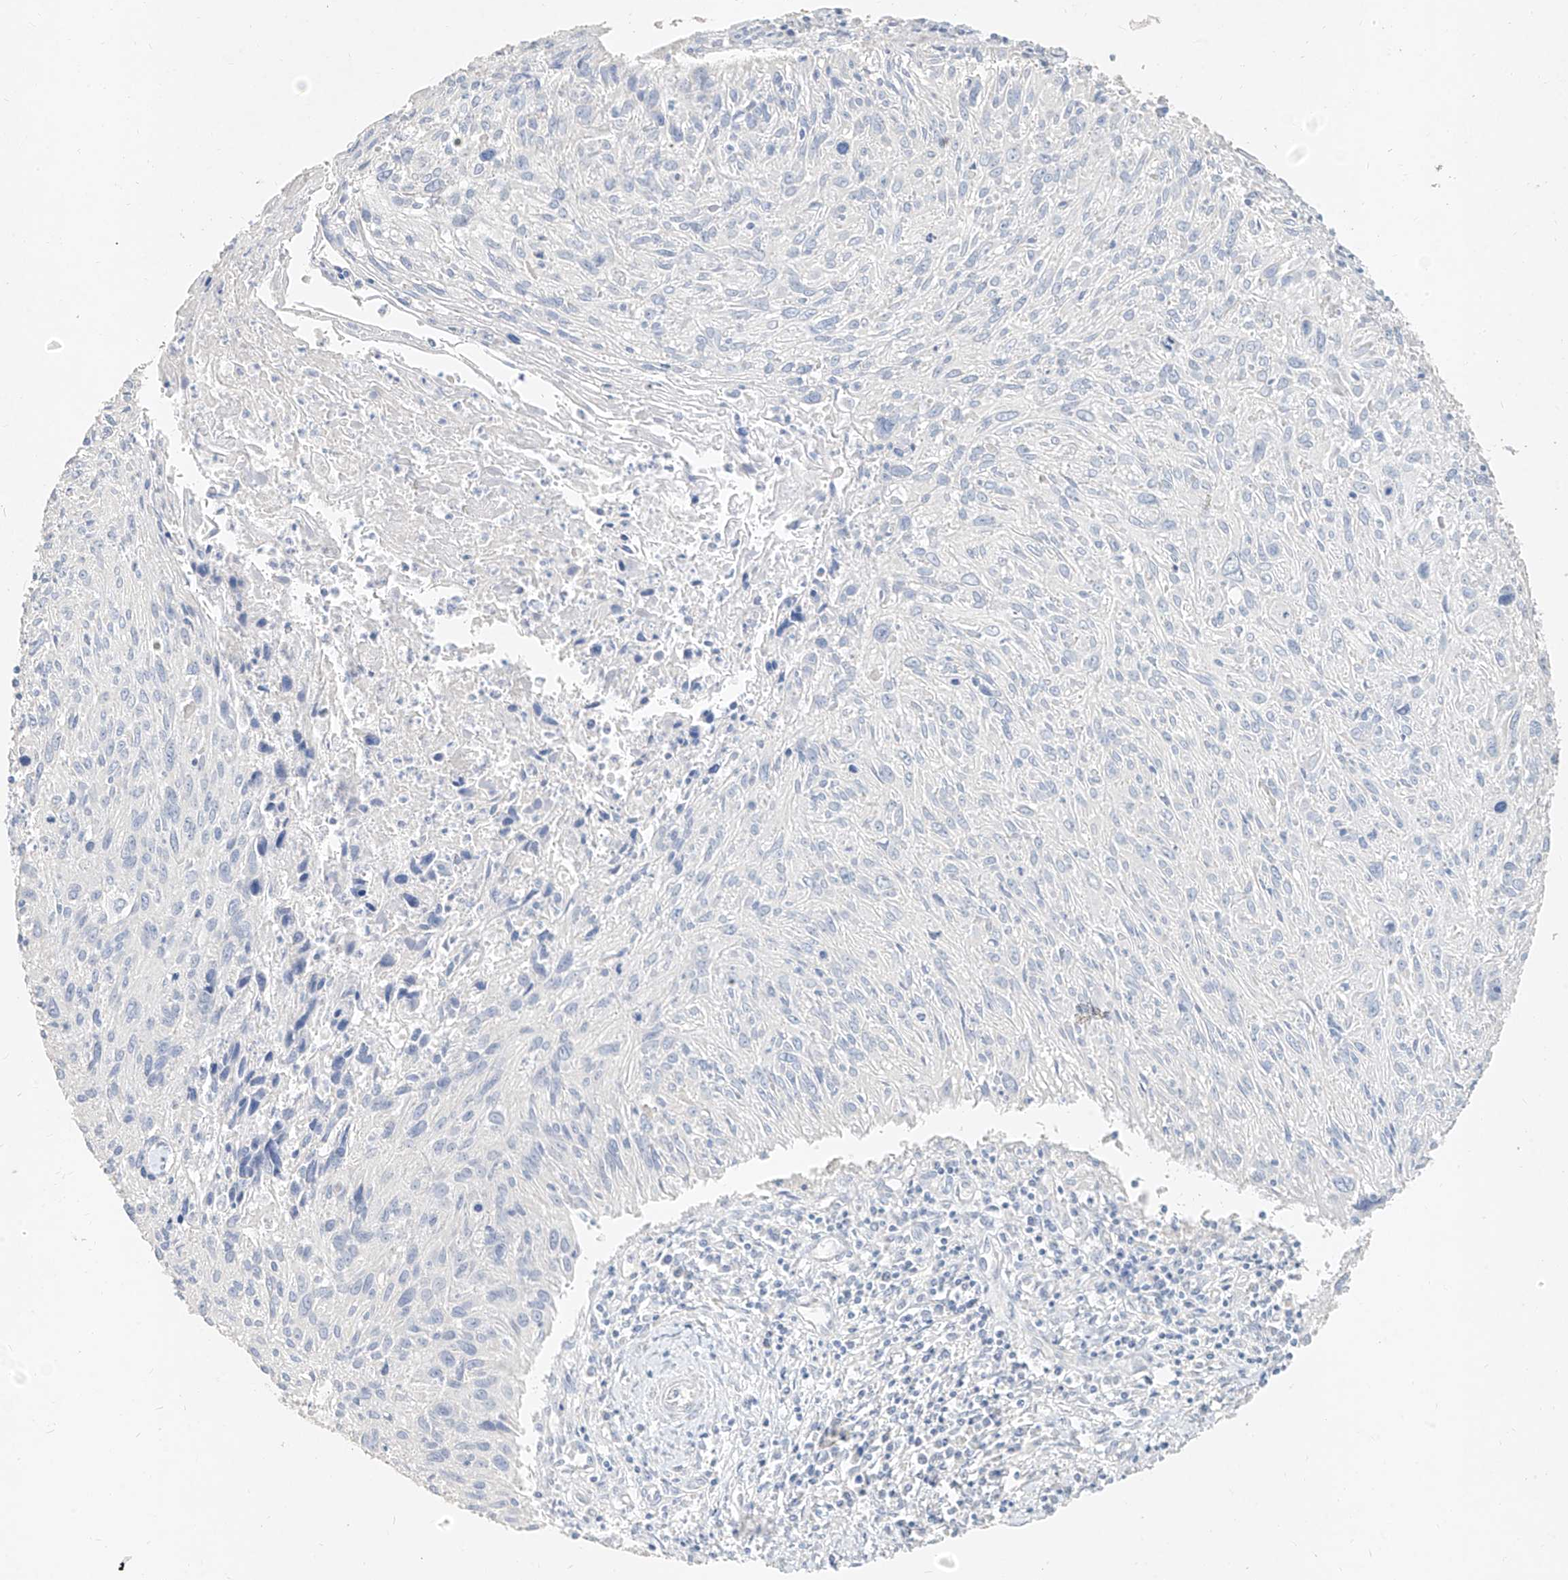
{"staining": {"intensity": "negative", "quantity": "none", "location": "none"}, "tissue": "cervical cancer", "cell_type": "Tumor cells", "image_type": "cancer", "snomed": [{"axis": "morphology", "description": "Squamous cell carcinoma, NOS"}, {"axis": "topography", "description": "Cervix"}], "caption": "A high-resolution photomicrograph shows IHC staining of cervical cancer, which shows no significant positivity in tumor cells. (Brightfield microscopy of DAB (3,3'-diaminobenzidine) immunohistochemistry (IHC) at high magnification).", "gene": "ZZEF1", "patient": {"sex": "female", "age": 51}}